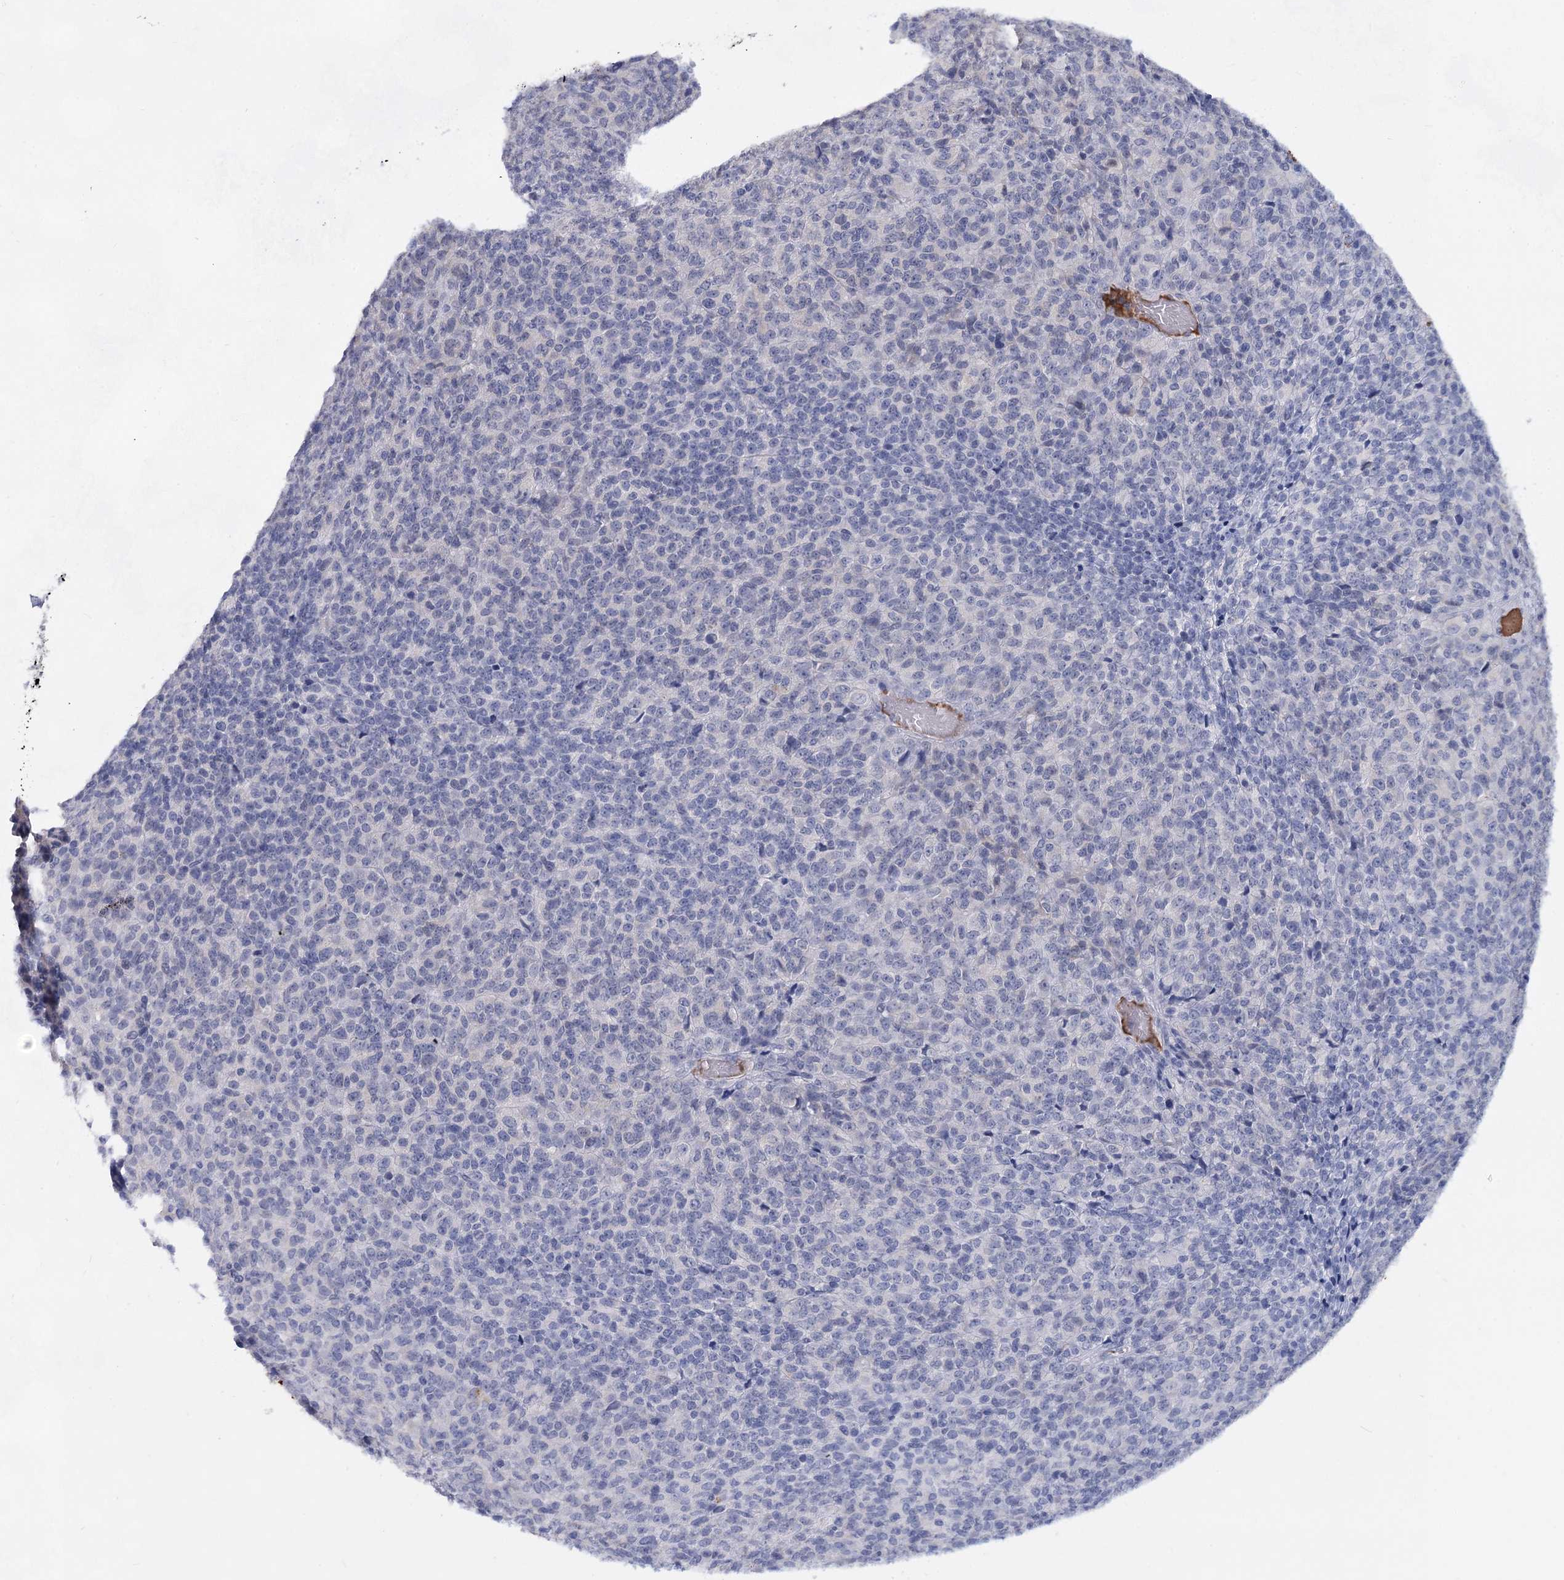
{"staining": {"intensity": "negative", "quantity": "none", "location": "none"}, "tissue": "melanoma", "cell_type": "Tumor cells", "image_type": "cancer", "snomed": [{"axis": "morphology", "description": "Malignant melanoma, Metastatic site"}, {"axis": "topography", "description": "Brain"}], "caption": "This is an IHC micrograph of malignant melanoma (metastatic site). There is no expression in tumor cells.", "gene": "TASOR2", "patient": {"sex": "female", "age": 56}}